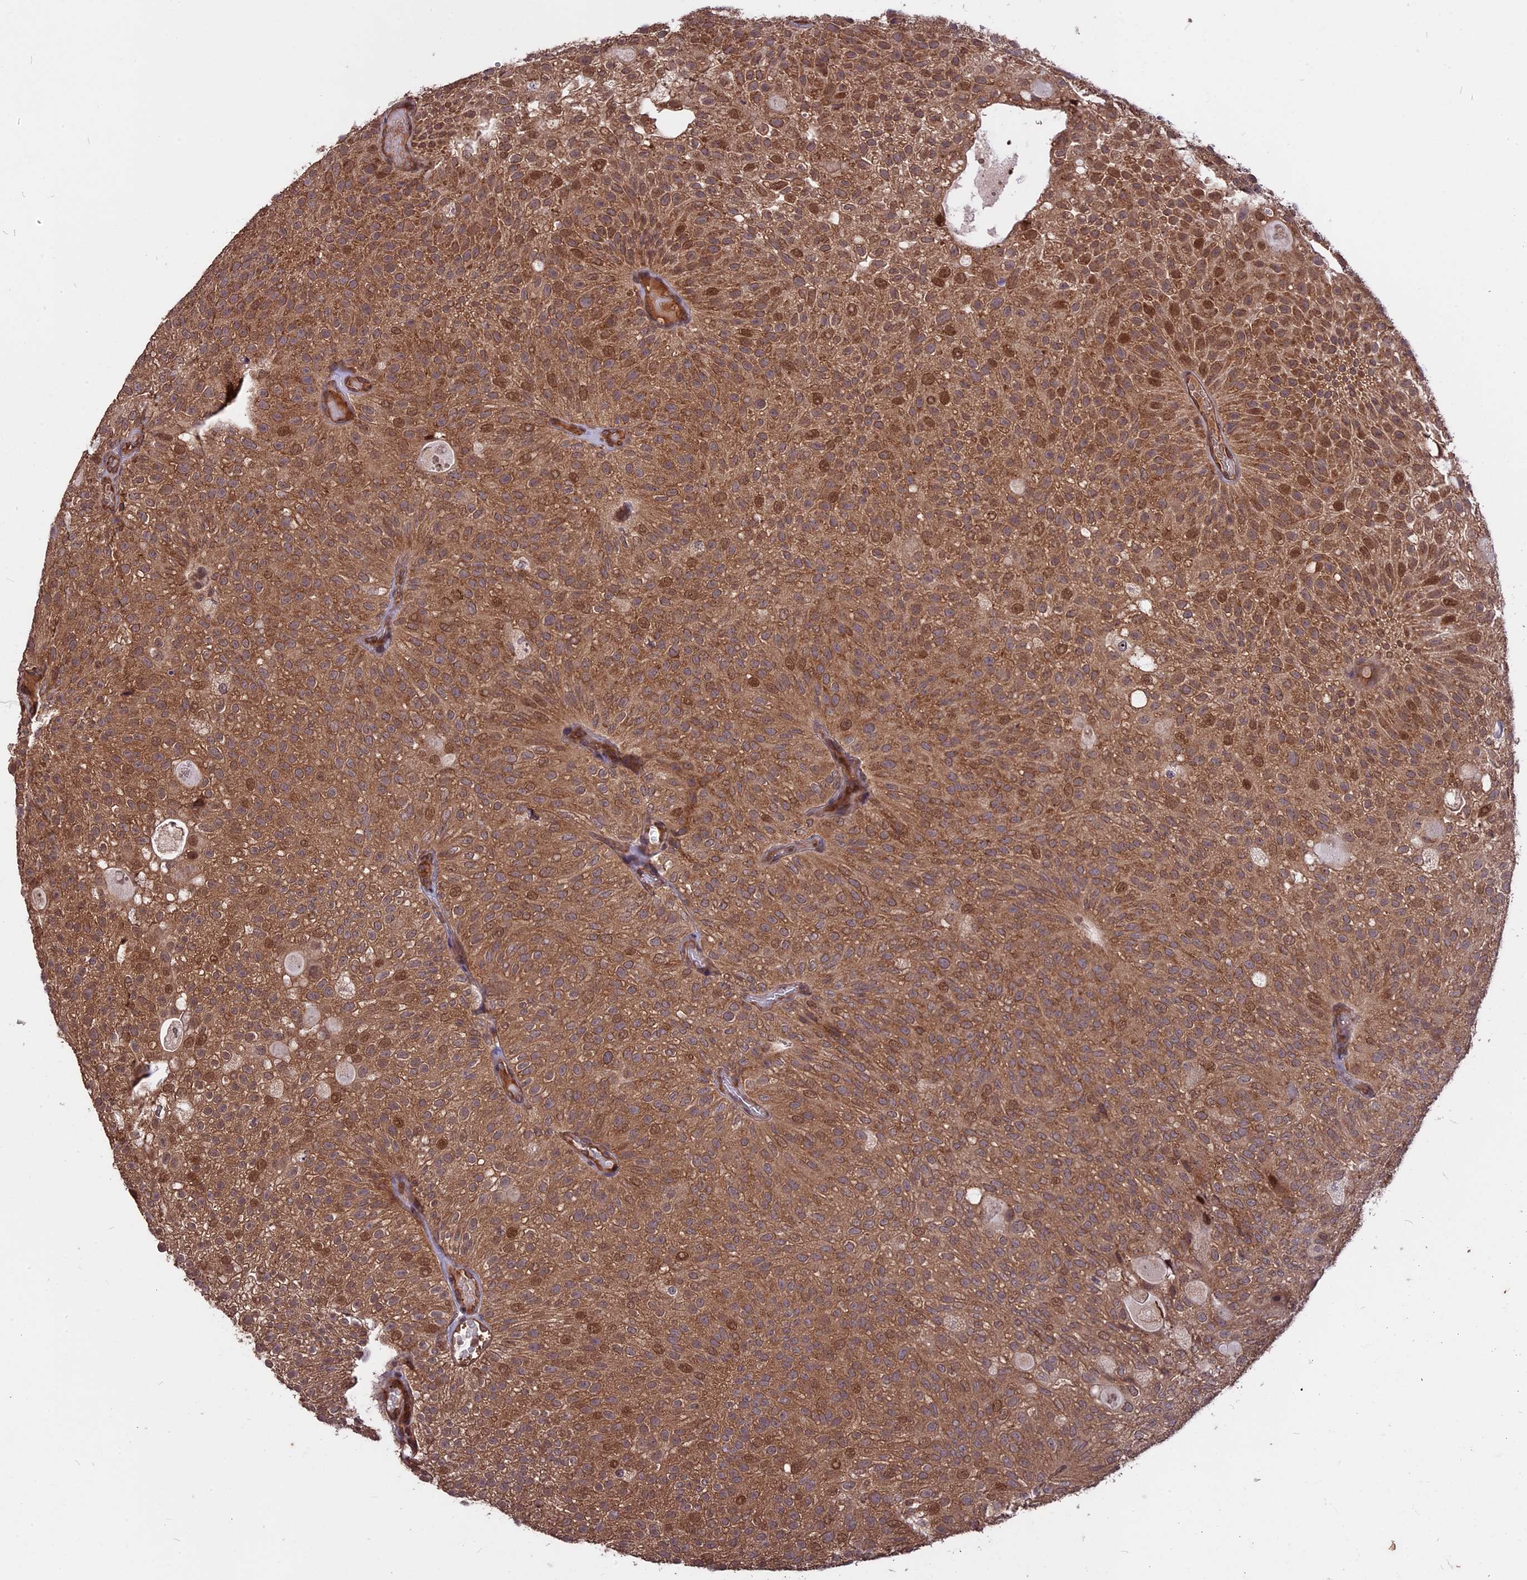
{"staining": {"intensity": "moderate", "quantity": ">75%", "location": "cytoplasmic/membranous,nuclear"}, "tissue": "urothelial cancer", "cell_type": "Tumor cells", "image_type": "cancer", "snomed": [{"axis": "morphology", "description": "Urothelial carcinoma, Low grade"}, {"axis": "topography", "description": "Urinary bladder"}], "caption": "Immunohistochemical staining of low-grade urothelial carcinoma exhibits medium levels of moderate cytoplasmic/membranous and nuclear staining in approximately >75% of tumor cells.", "gene": "ZNF598", "patient": {"sex": "male", "age": 78}}